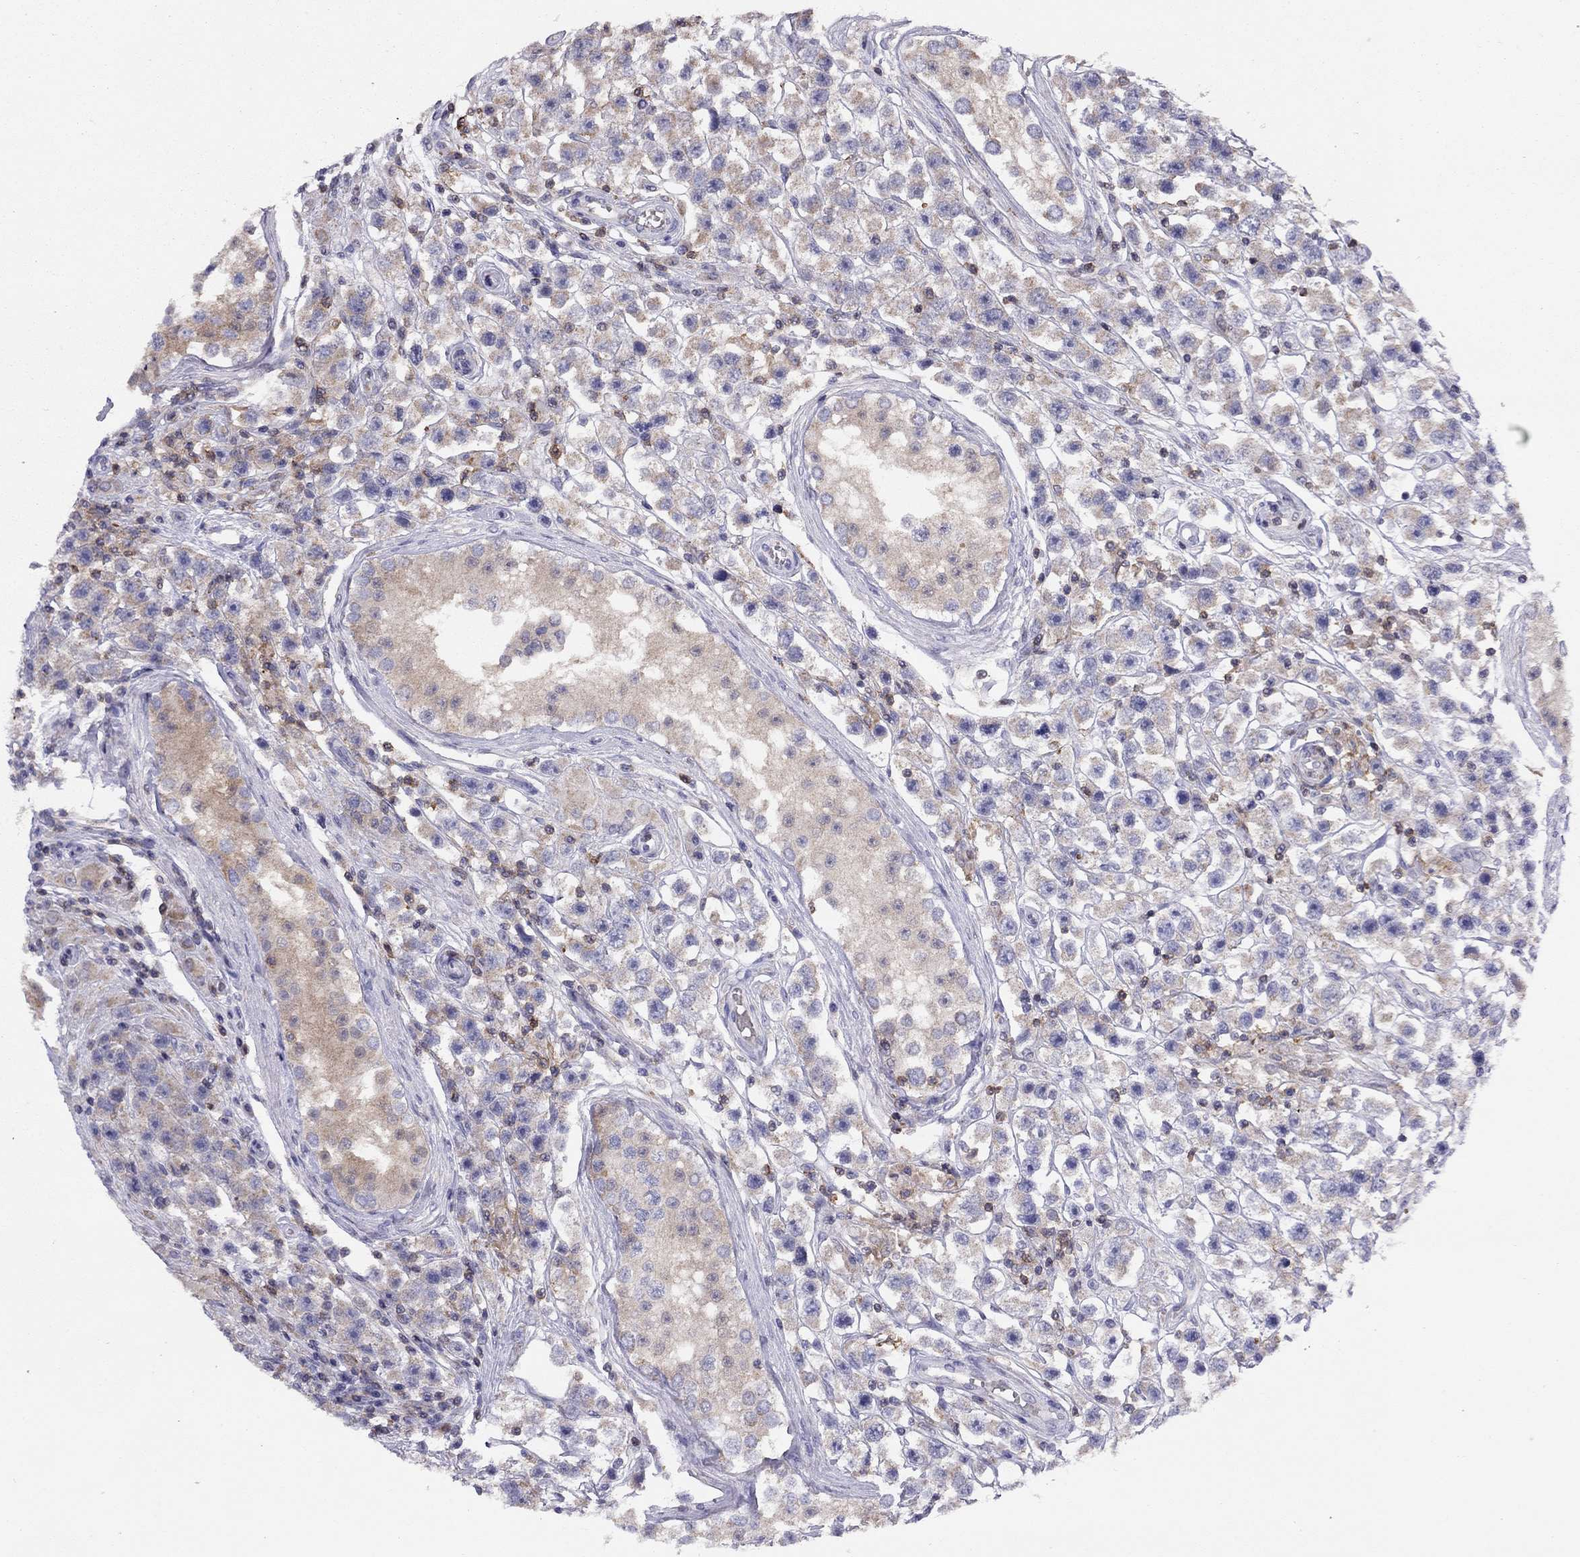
{"staining": {"intensity": "weak", "quantity": "25%-75%", "location": "cytoplasmic/membranous"}, "tissue": "testis cancer", "cell_type": "Tumor cells", "image_type": "cancer", "snomed": [{"axis": "morphology", "description": "Seminoma, NOS"}, {"axis": "topography", "description": "Testis"}], "caption": "Testis cancer stained with a protein marker displays weak staining in tumor cells.", "gene": "CITED1", "patient": {"sex": "male", "age": 45}}